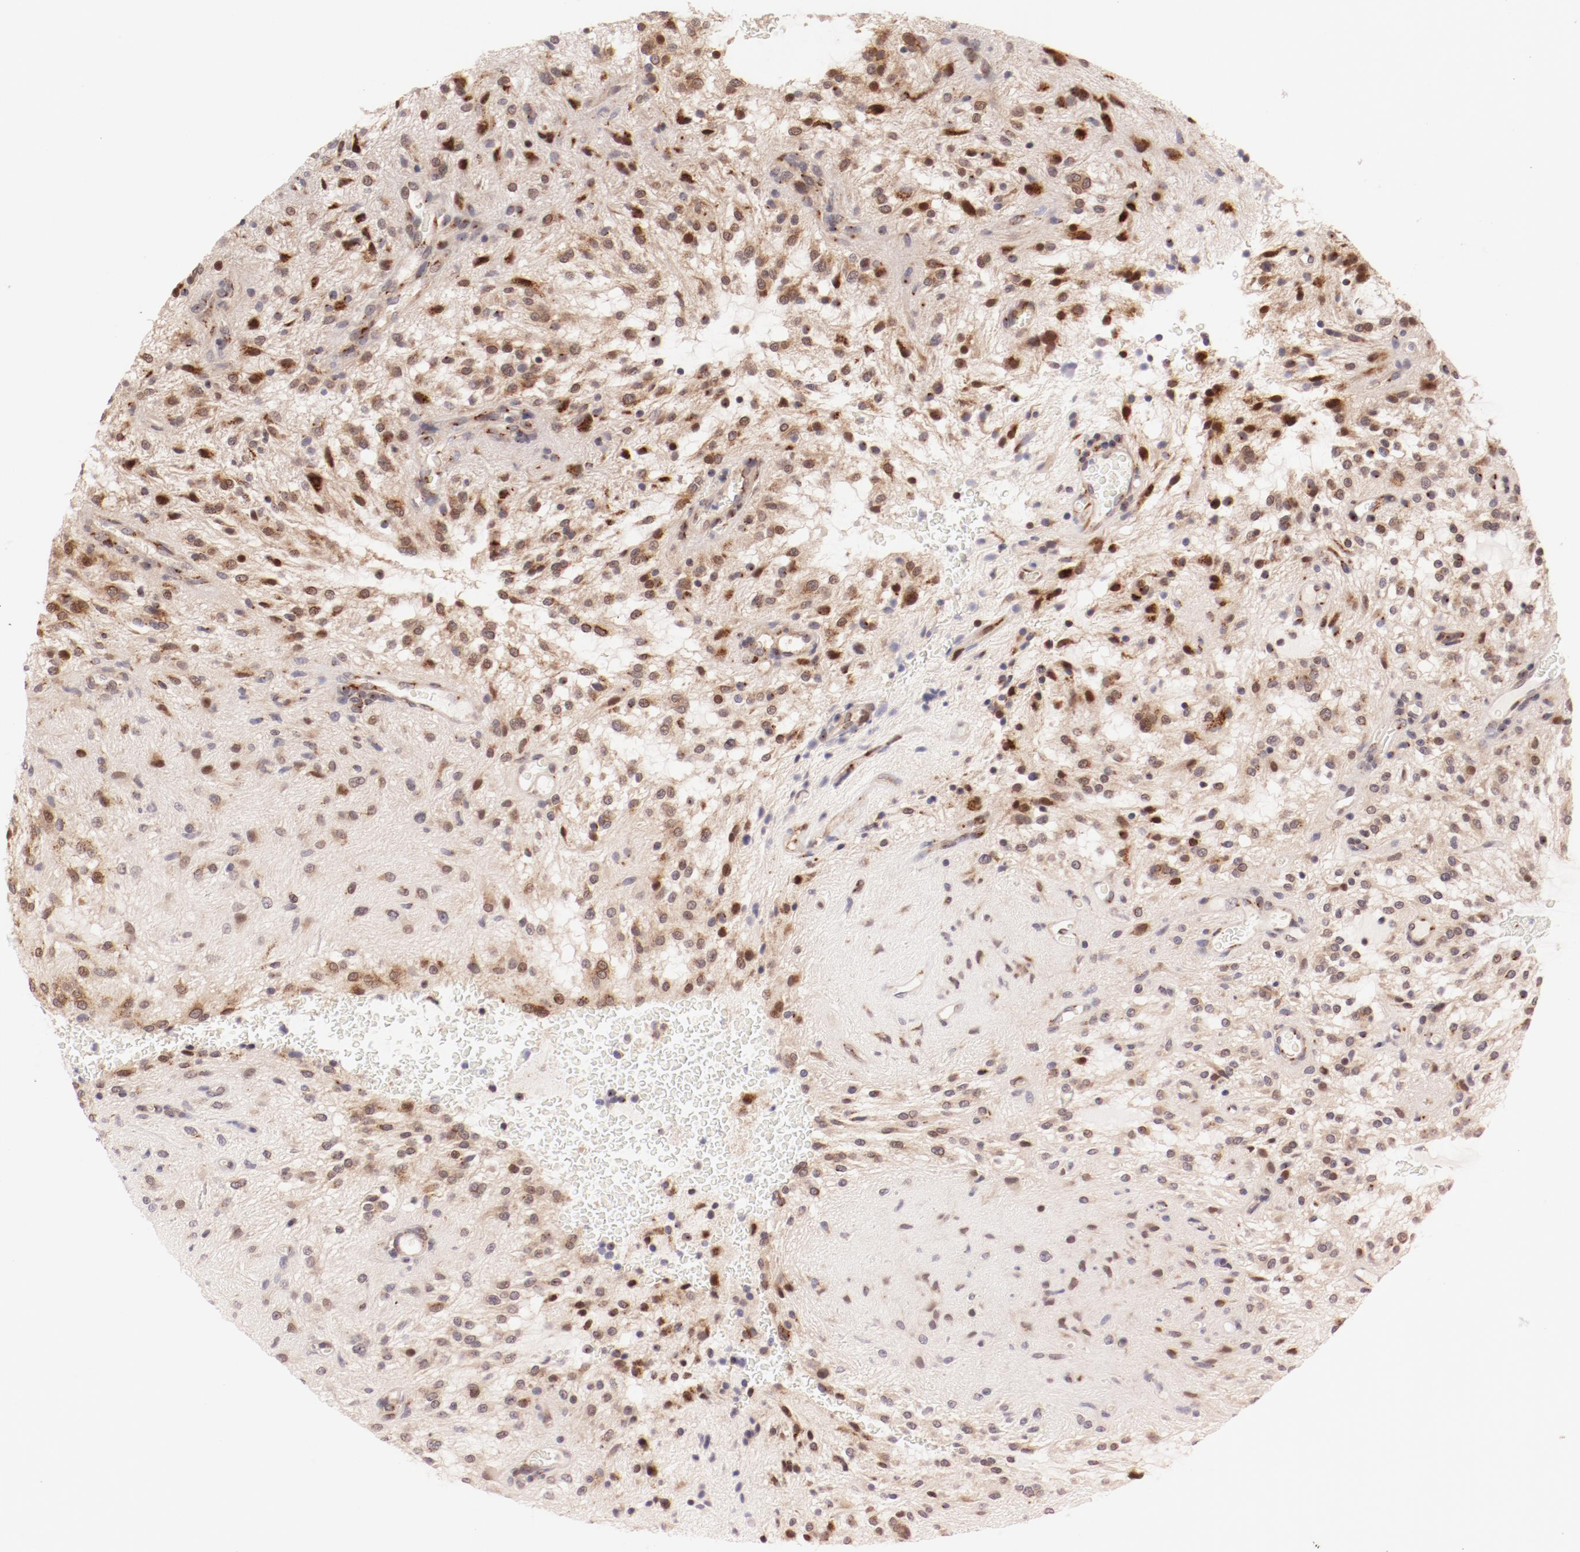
{"staining": {"intensity": "moderate", "quantity": "25%-75%", "location": "nuclear"}, "tissue": "glioma", "cell_type": "Tumor cells", "image_type": "cancer", "snomed": [{"axis": "morphology", "description": "Glioma, malignant, NOS"}, {"axis": "topography", "description": "Cerebellum"}], "caption": "Brown immunohistochemical staining in human glioma demonstrates moderate nuclear staining in about 25%-75% of tumor cells.", "gene": "RPL12", "patient": {"sex": "female", "age": 10}}